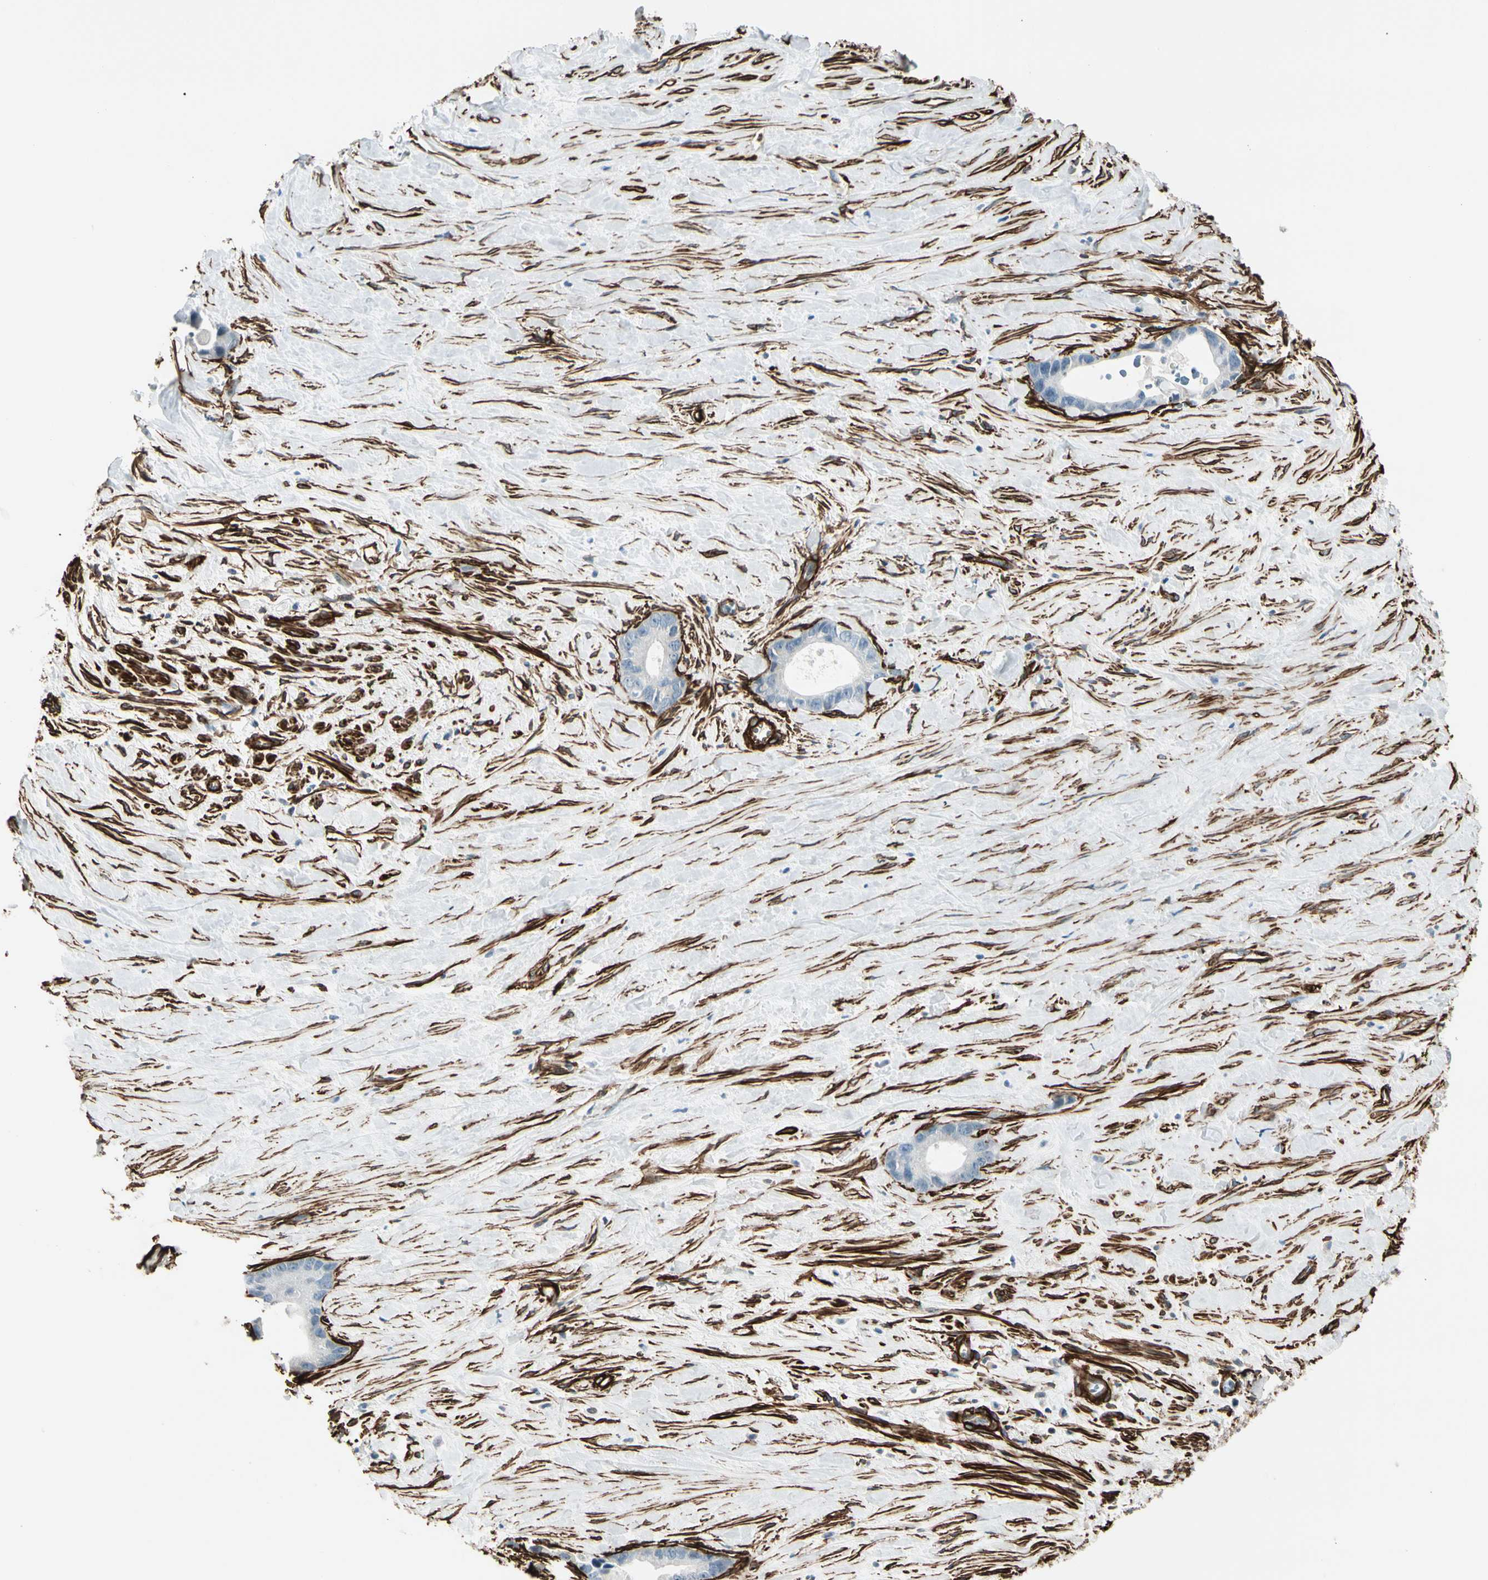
{"staining": {"intensity": "negative", "quantity": "none", "location": "none"}, "tissue": "liver cancer", "cell_type": "Tumor cells", "image_type": "cancer", "snomed": [{"axis": "morphology", "description": "Cholangiocarcinoma"}, {"axis": "topography", "description": "Liver"}], "caption": "This is an immunohistochemistry image of liver cancer. There is no positivity in tumor cells.", "gene": "CALD1", "patient": {"sex": "female", "age": 55}}